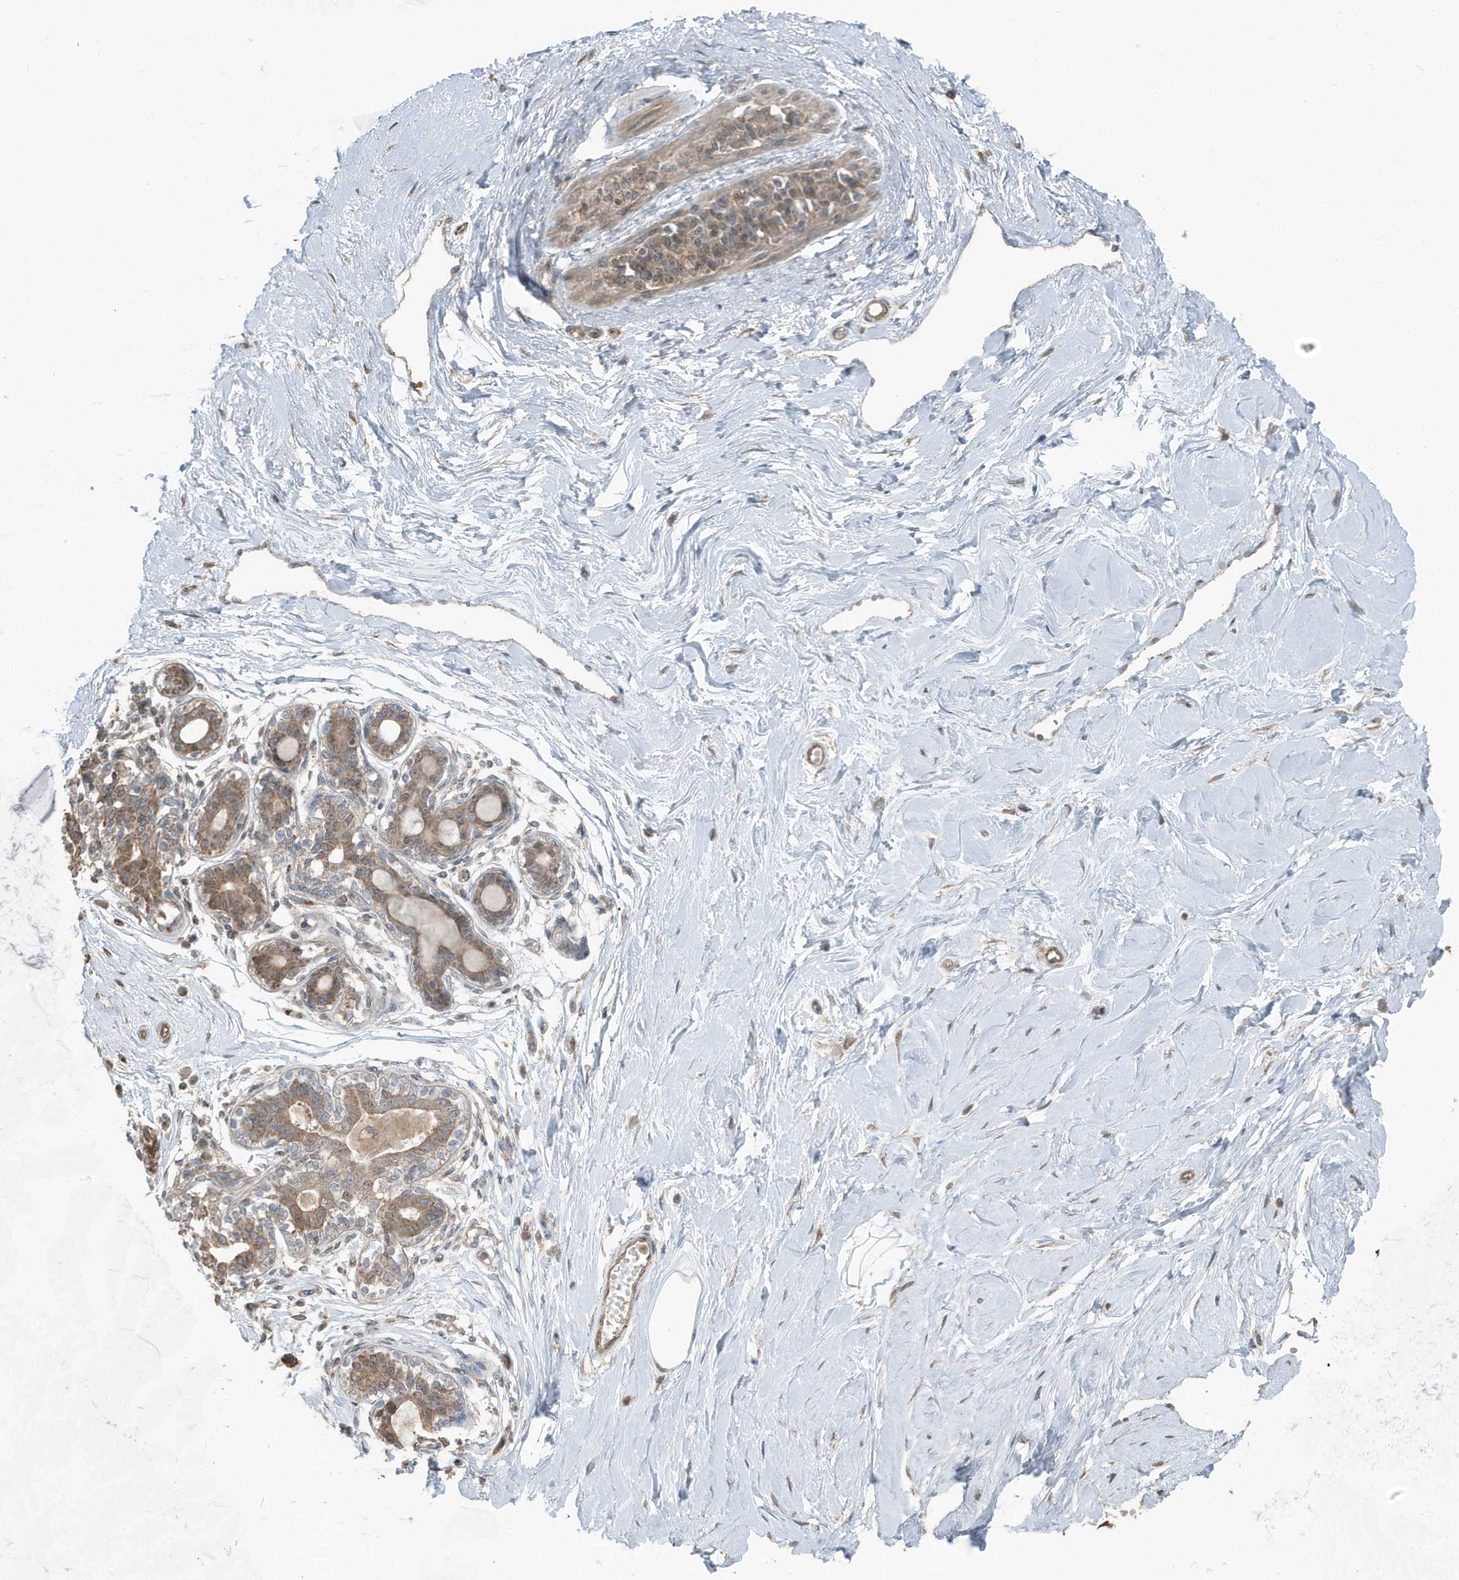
{"staining": {"intensity": "weak", "quantity": ">75%", "location": "cytoplasmic/membranous"}, "tissue": "breast", "cell_type": "Adipocytes", "image_type": "normal", "snomed": [{"axis": "morphology", "description": "Normal tissue, NOS"}, {"axis": "topography", "description": "Breast"}], "caption": "Immunohistochemical staining of benign human breast exhibits low levels of weak cytoplasmic/membranous staining in about >75% of adipocytes.", "gene": "AZI2", "patient": {"sex": "female", "age": 45}}